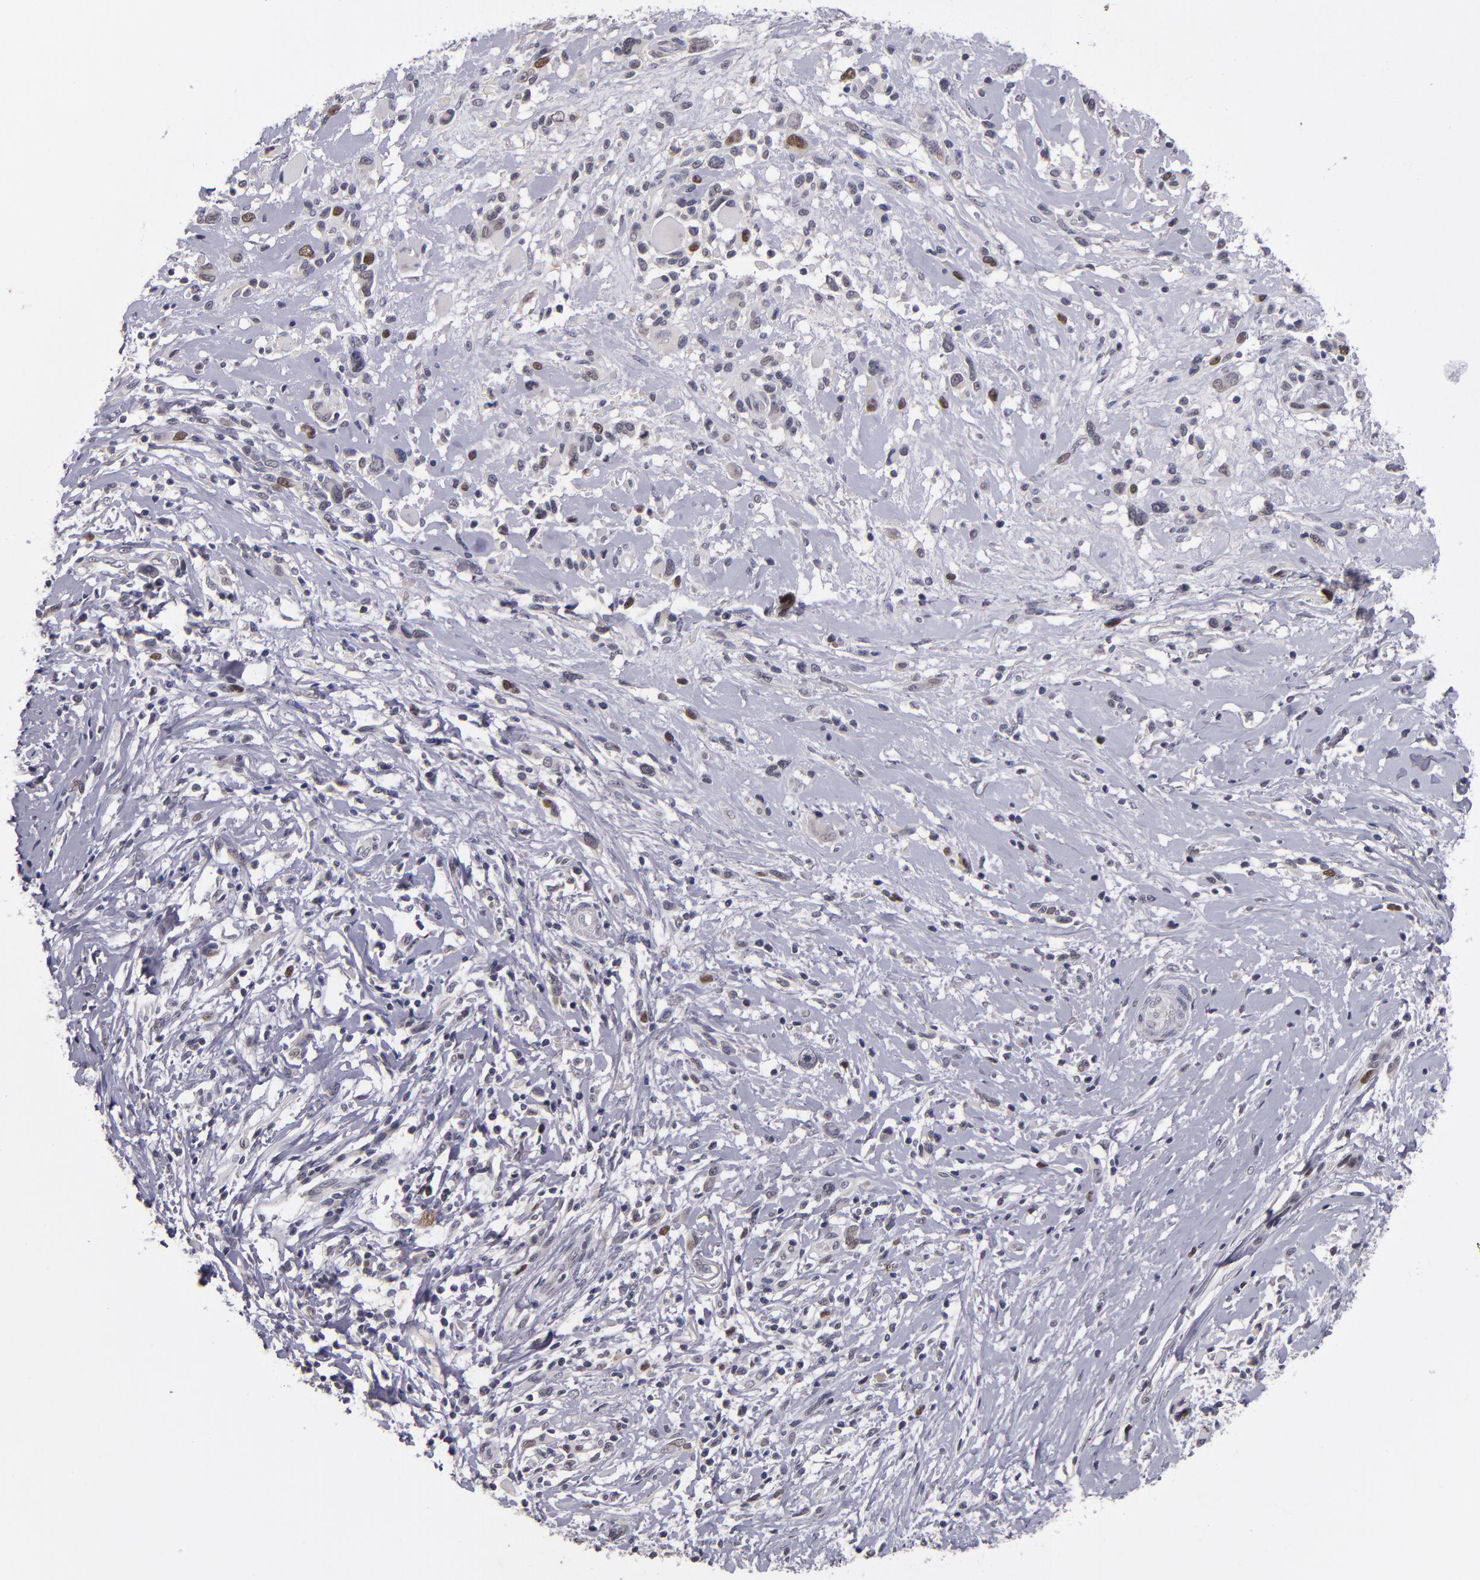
{"staining": {"intensity": "weak", "quantity": "<25%", "location": "nuclear"}, "tissue": "melanoma", "cell_type": "Tumor cells", "image_type": "cancer", "snomed": [{"axis": "morphology", "description": "Malignant melanoma, NOS"}, {"axis": "topography", "description": "Skin"}], "caption": "There is no significant staining in tumor cells of malignant melanoma. The staining was performed using DAB to visualize the protein expression in brown, while the nuclei were stained in blue with hematoxylin (Magnification: 20x).", "gene": "CDC7", "patient": {"sex": "male", "age": 91}}